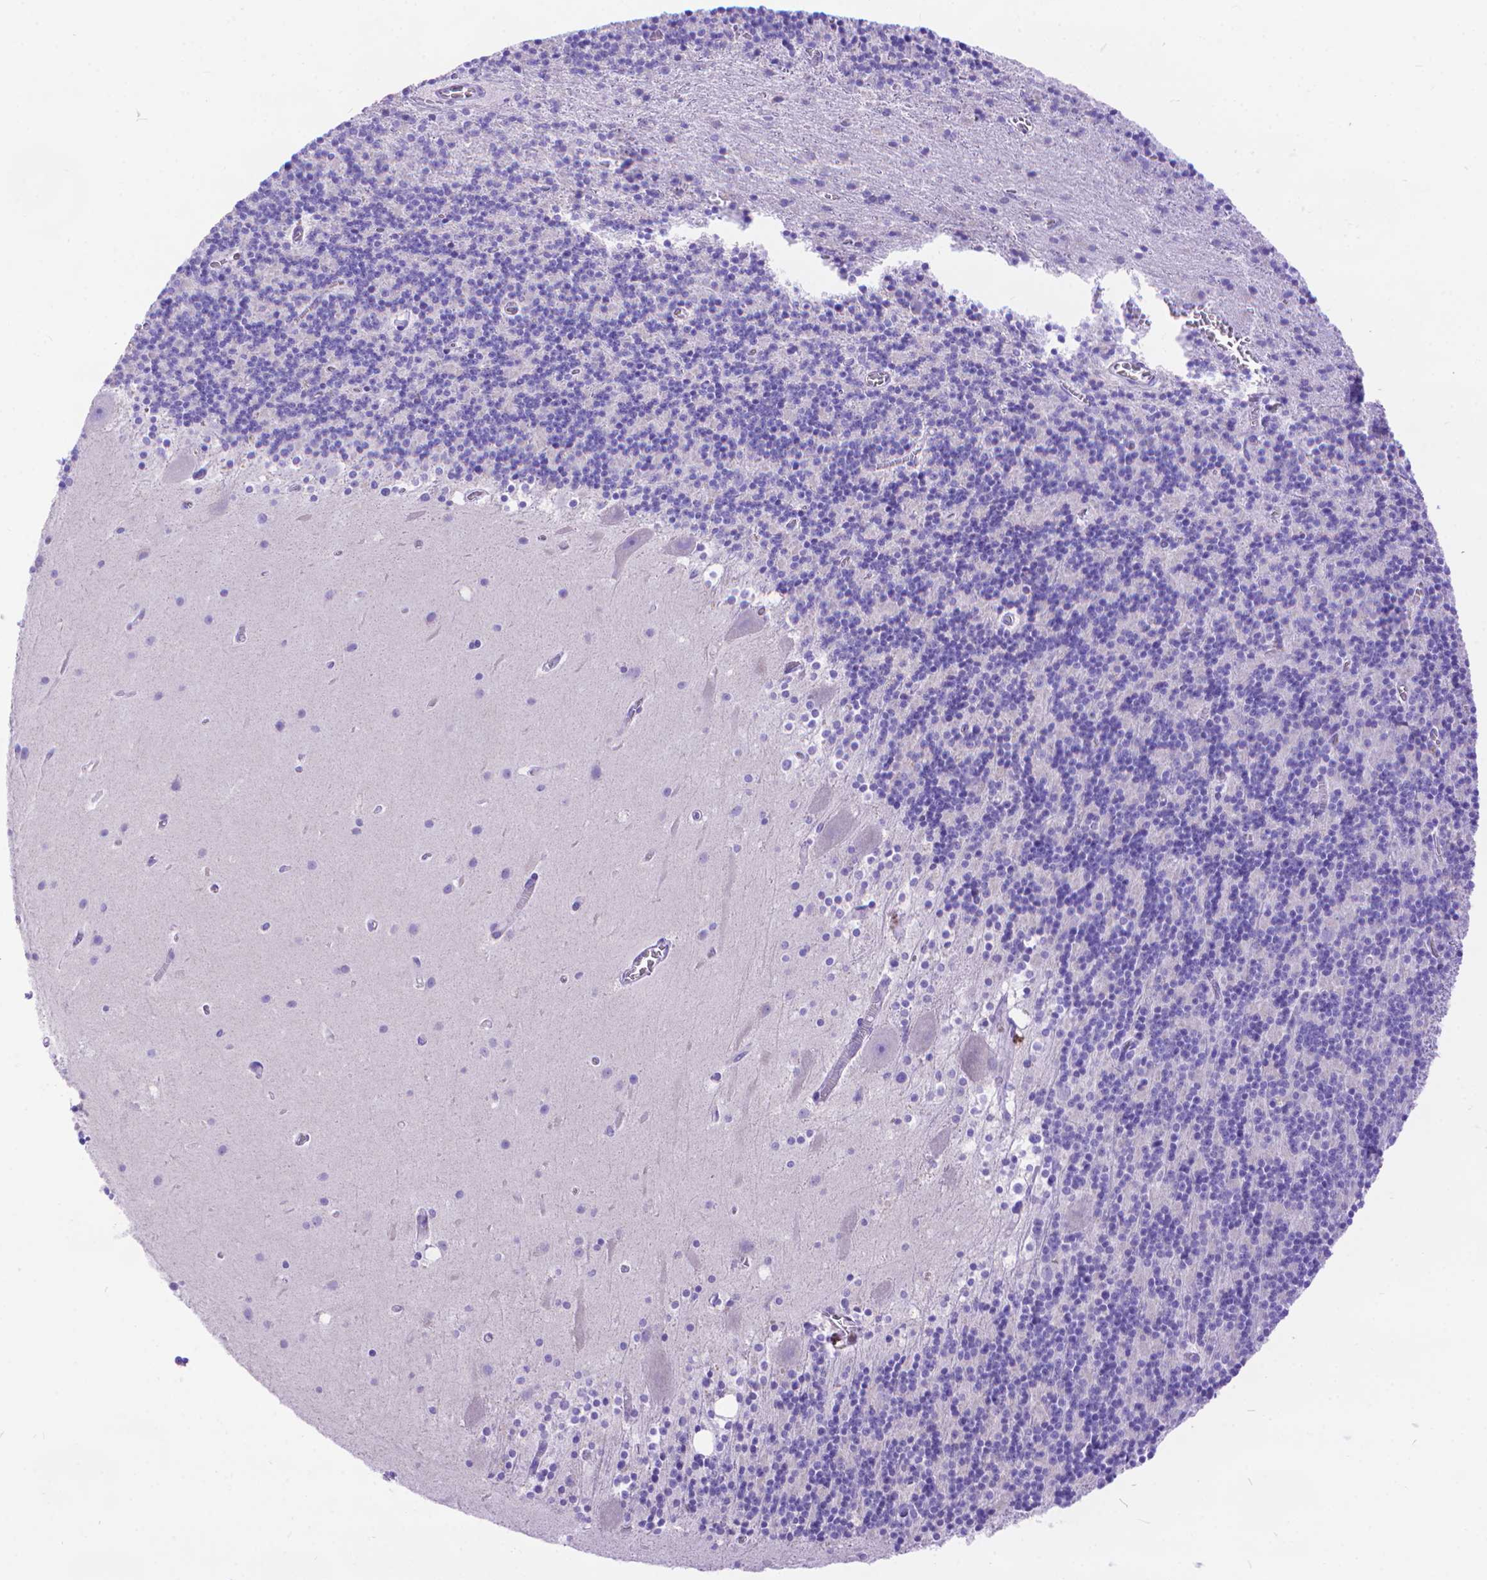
{"staining": {"intensity": "negative", "quantity": "none", "location": "none"}, "tissue": "cerebellum", "cell_type": "Cells in granular layer", "image_type": "normal", "snomed": [{"axis": "morphology", "description": "Normal tissue, NOS"}, {"axis": "topography", "description": "Cerebellum"}], "caption": "DAB (3,3'-diaminobenzidine) immunohistochemical staining of unremarkable cerebellum displays no significant staining in cells in granular layer.", "gene": "DHRS2", "patient": {"sex": "male", "age": 70}}